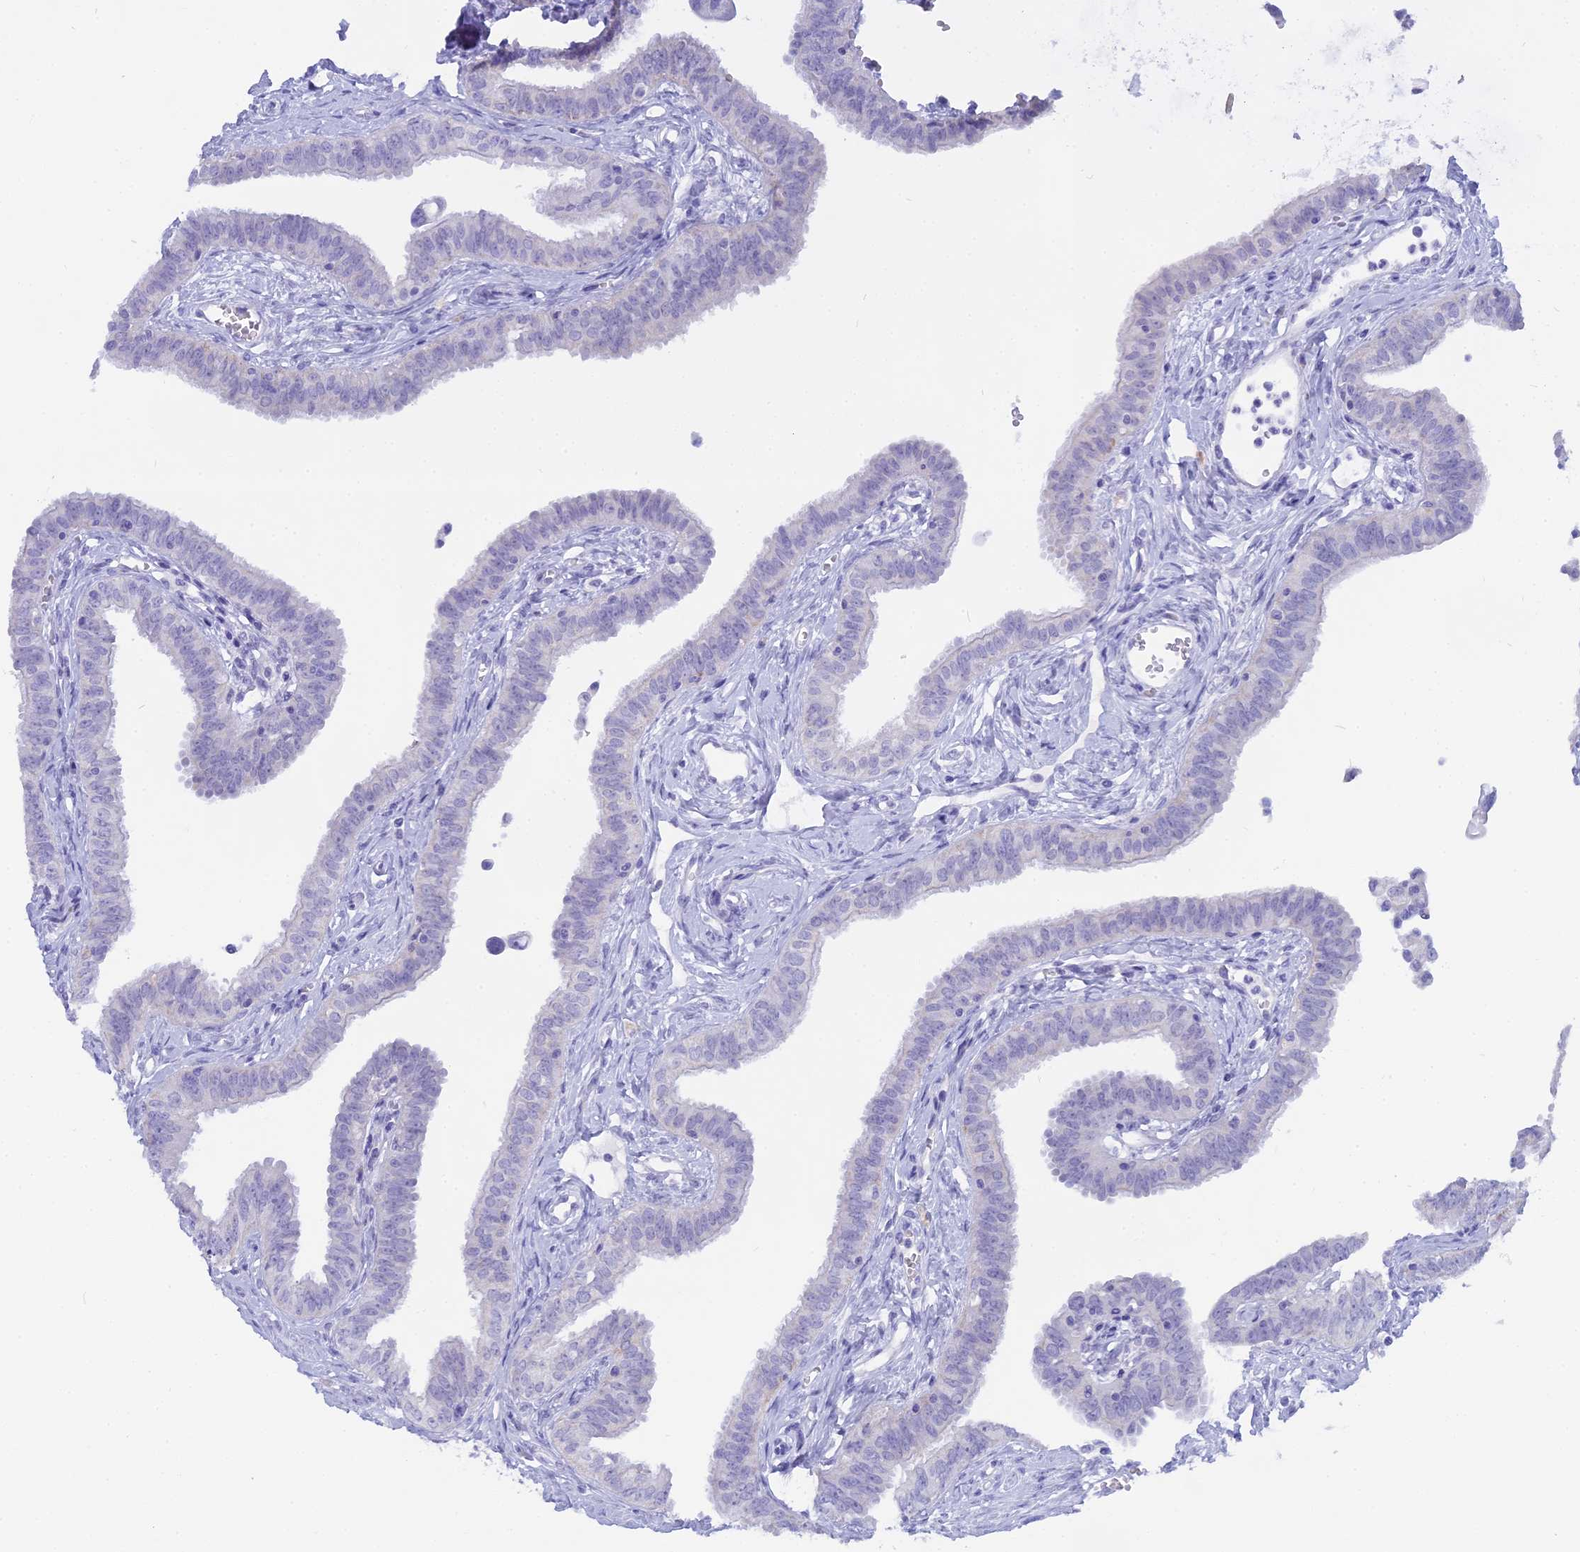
{"staining": {"intensity": "negative", "quantity": "none", "location": "none"}, "tissue": "fallopian tube", "cell_type": "Glandular cells", "image_type": "normal", "snomed": [{"axis": "morphology", "description": "Normal tissue, NOS"}, {"axis": "morphology", "description": "Carcinoma, NOS"}, {"axis": "topography", "description": "Fallopian tube"}, {"axis": "topography", "description": "Ovary"}], "caption": "Protein analysis of unremarkable fallopian tube shows no significant expression in glandular cells. (DAB (3,3'-diaminobenzidine) IHC, high magnification).", "gene": "CGB1", "patient": {"sex": "female", "age": 59}}